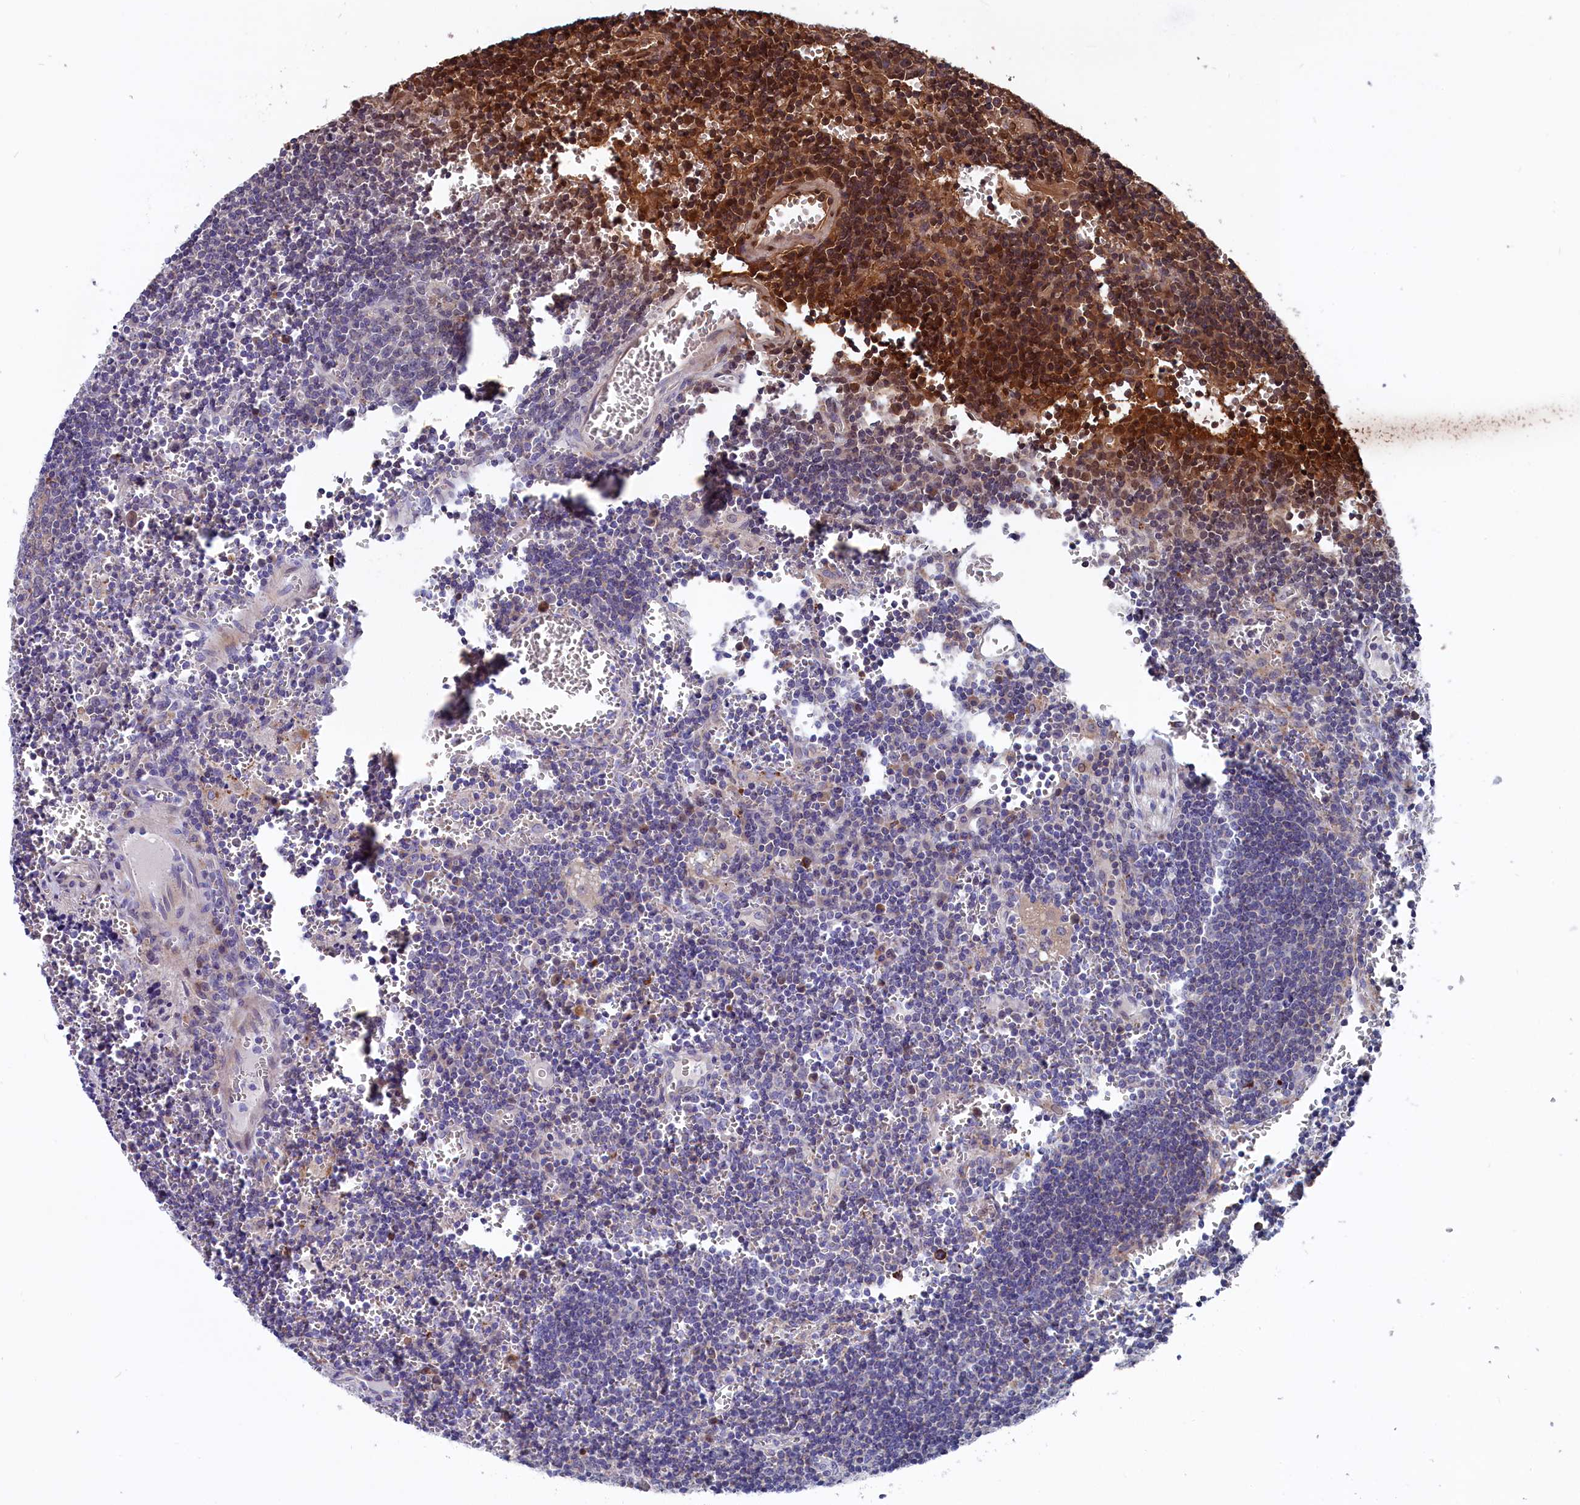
{"staining": {"intensity": "negative", "quantity": "none", "location": "none"}, "tissue": "lymph node", "cell_type": "Germinal center cells", "image_type": "normal", "snomed": [{"axis": "morphology", "description": "Normal tissue, NOS"}, {"axis": "topography", "description": "Lymph node"}], "caption": "This photomicrograph is of unremarkable lymph node stained with IHC to label a protein in brown with the nuclei are counter-stained blue. There is no staining in germinal center cells.", "gene": "NUDT7", "patient": {"sex": "female", "age": 73}}